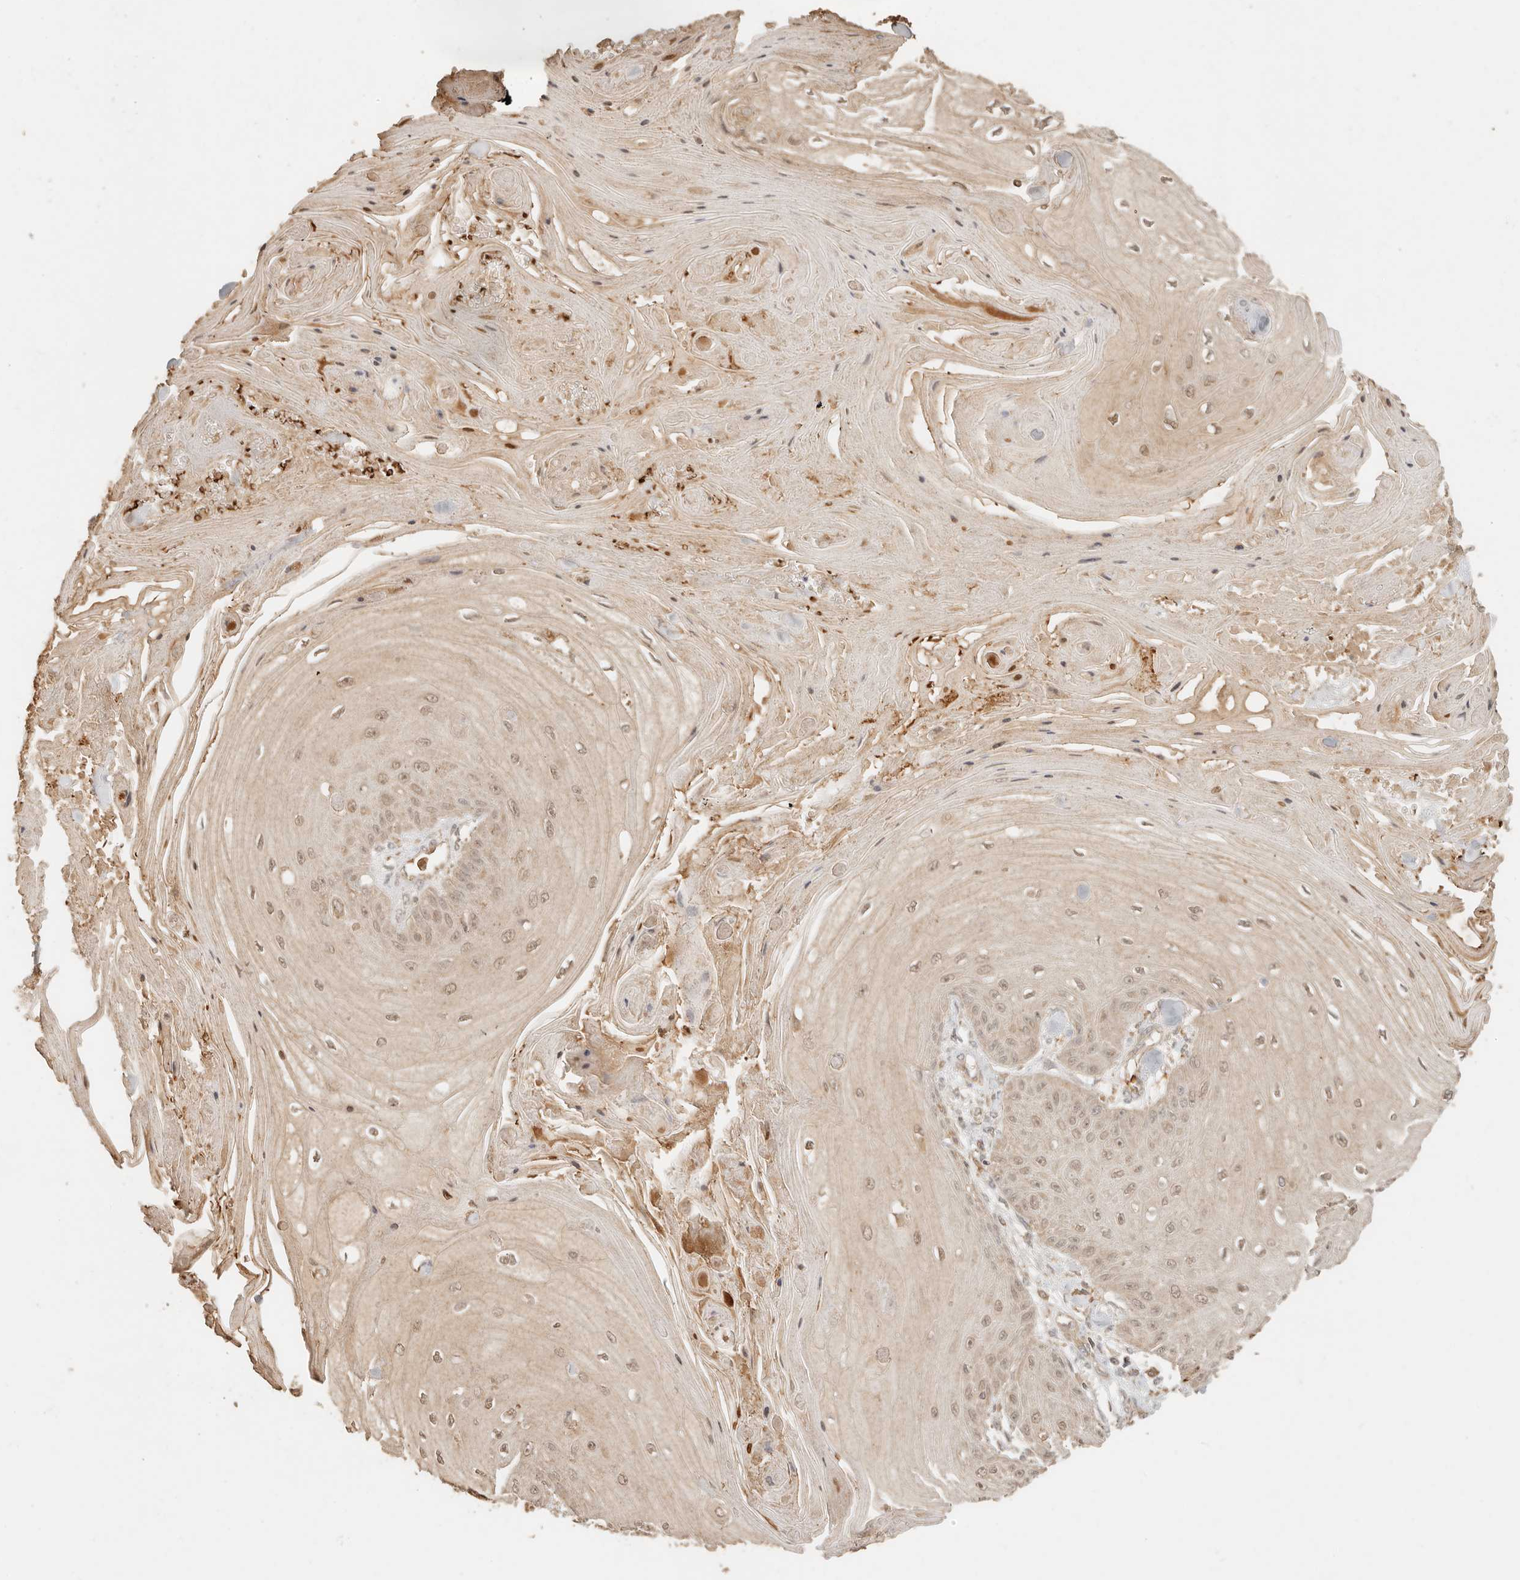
{"staining": {"intensity": "negative", "quantity": "none", "location": "none"}, "tissue": "skin cancer", "cell_type": "Tumor cells", "image_type": "cancer", "snomed": [{"axis": "morphology", "description": "Squamous cell carcinoma, NOS"}, {"axis": "topography", "description": "Skin"}], "caption": "DAB immunohistochemical staining of human squamous cell carcinoma (skin) shows no significant staining in tumor cells.", "gene": "INTS11", "patient": {"sex": "male", "age": 74}}